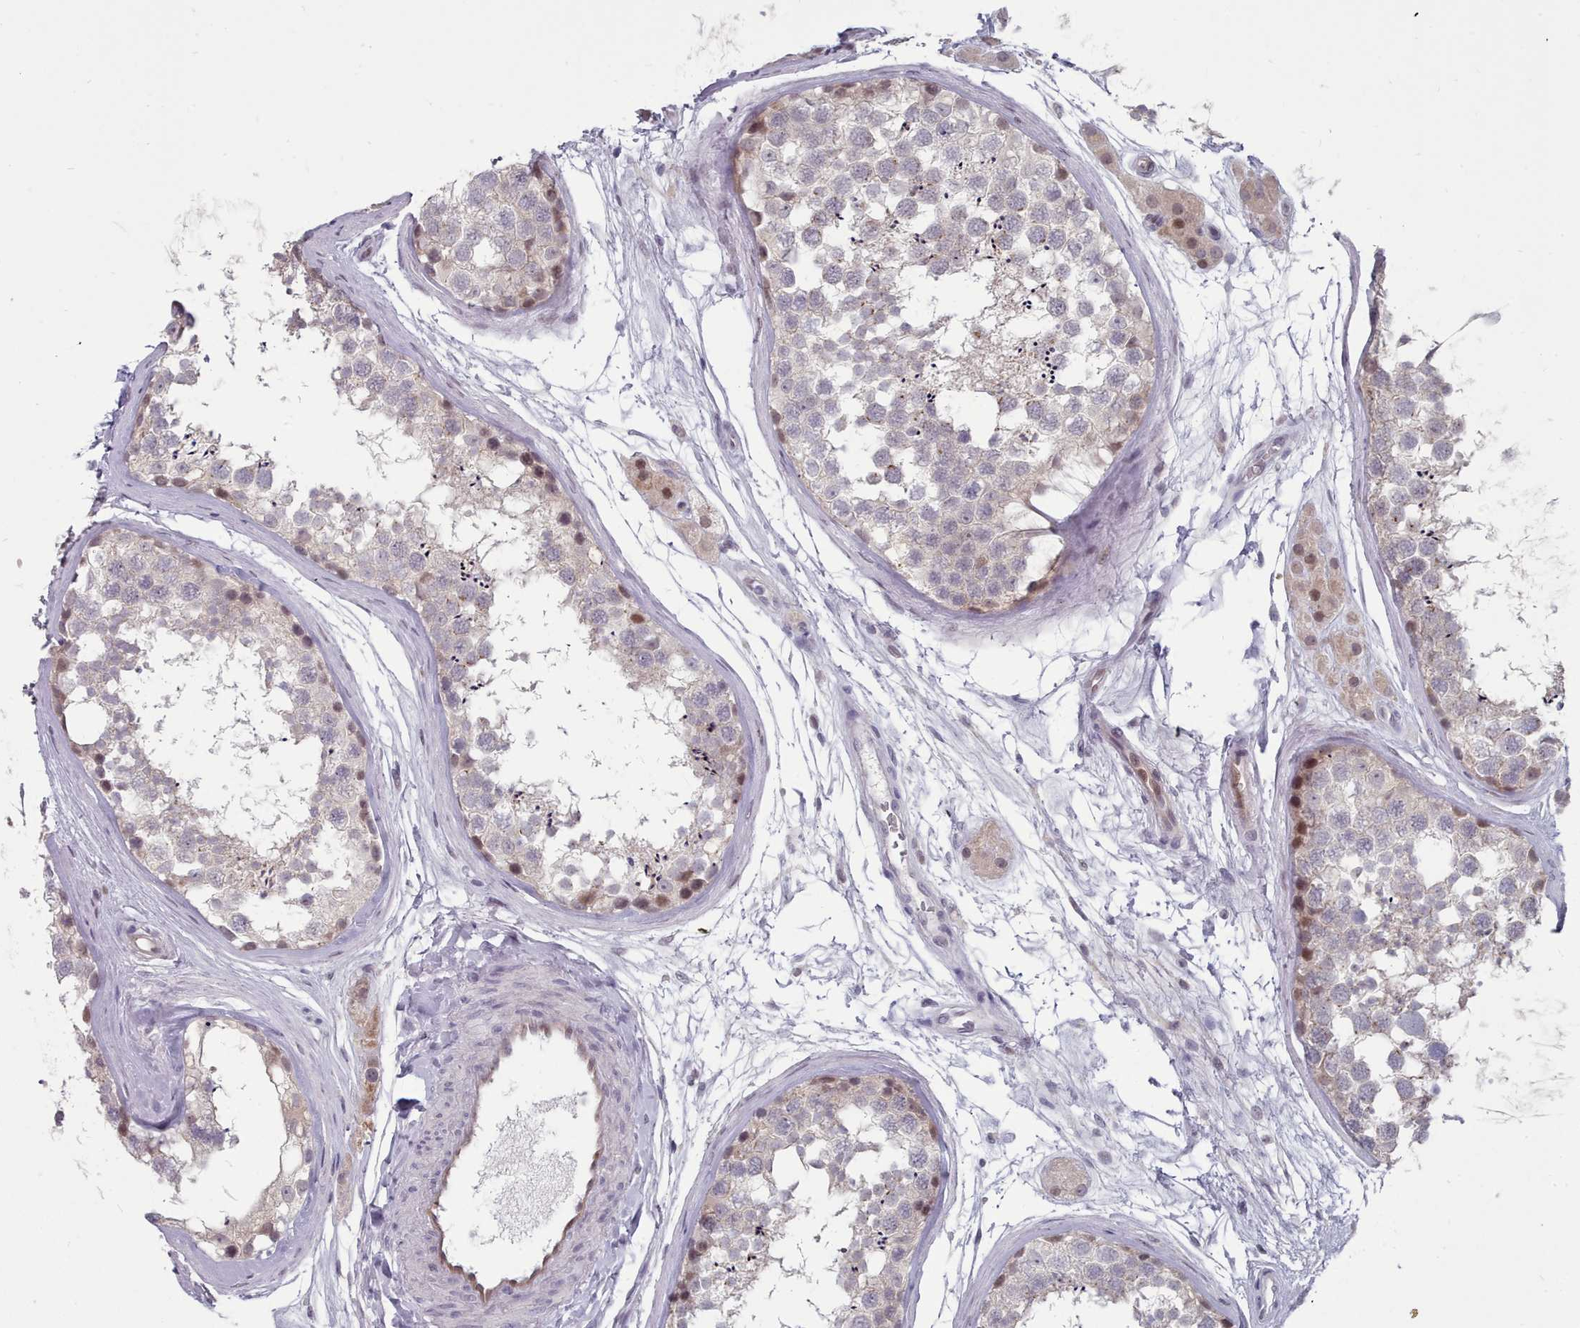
{"staining": {"intensity": "moderate", "quantity": "<25%", "location": "nuclear"}, "tissue": "testis", "cell_type": "Cells in seminiferous ducts", "image_type": "normal", "snomed": [{"axis": "morphology", "description": "Normal tissue, NOS"}, {"axis": "topography", "description": "Testis"}], "caption": "Immunohistochemical staining of benign human testis demonstrates <25% levels of moderate nuclear protein staining in approximately <25% of cells in seminiferous ducts. (Brightfield microscopy of DAB IHC at high magnification).", "gene": "GINS1", "patient": {"sex": "male", "age": 56}}